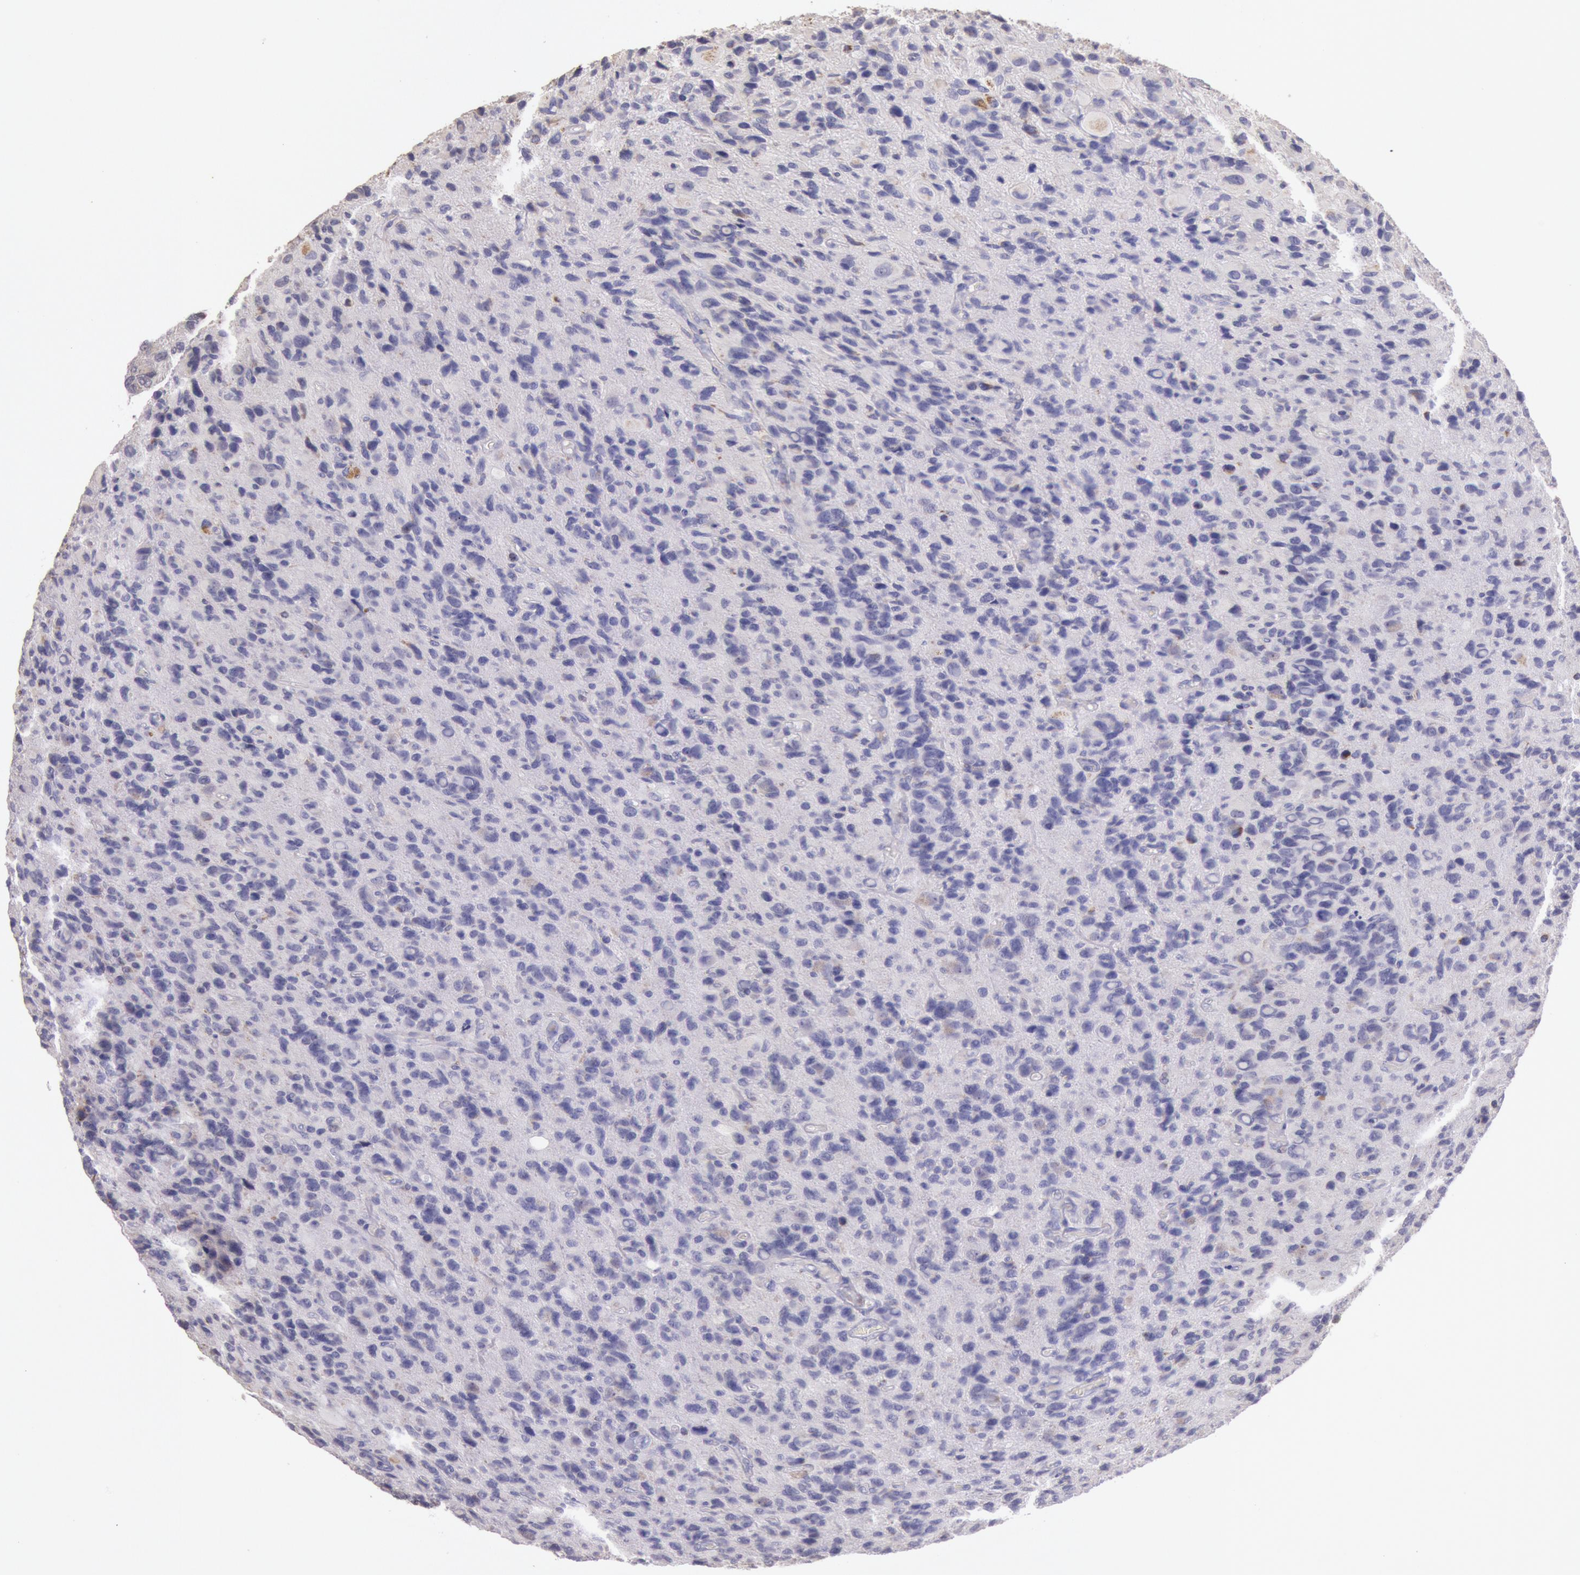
{"staining": {"intensity": "negative", "quantity": "none", "location": "none"}, "tissue": "glioma", "cell_type": "Tumor cells", "image_type": "cancer", "snomed": [{"axis": "morphology", "description": "Glioma, malignant, High grade"}, {"axis": "topography", "description": "Brain"}], "caption": "Immunohistochemistry (IHC) of glioma exhibits no expression in tumor cells.", "gene": "FRMD6", "patient": {"sex": "male", "age": 77}}